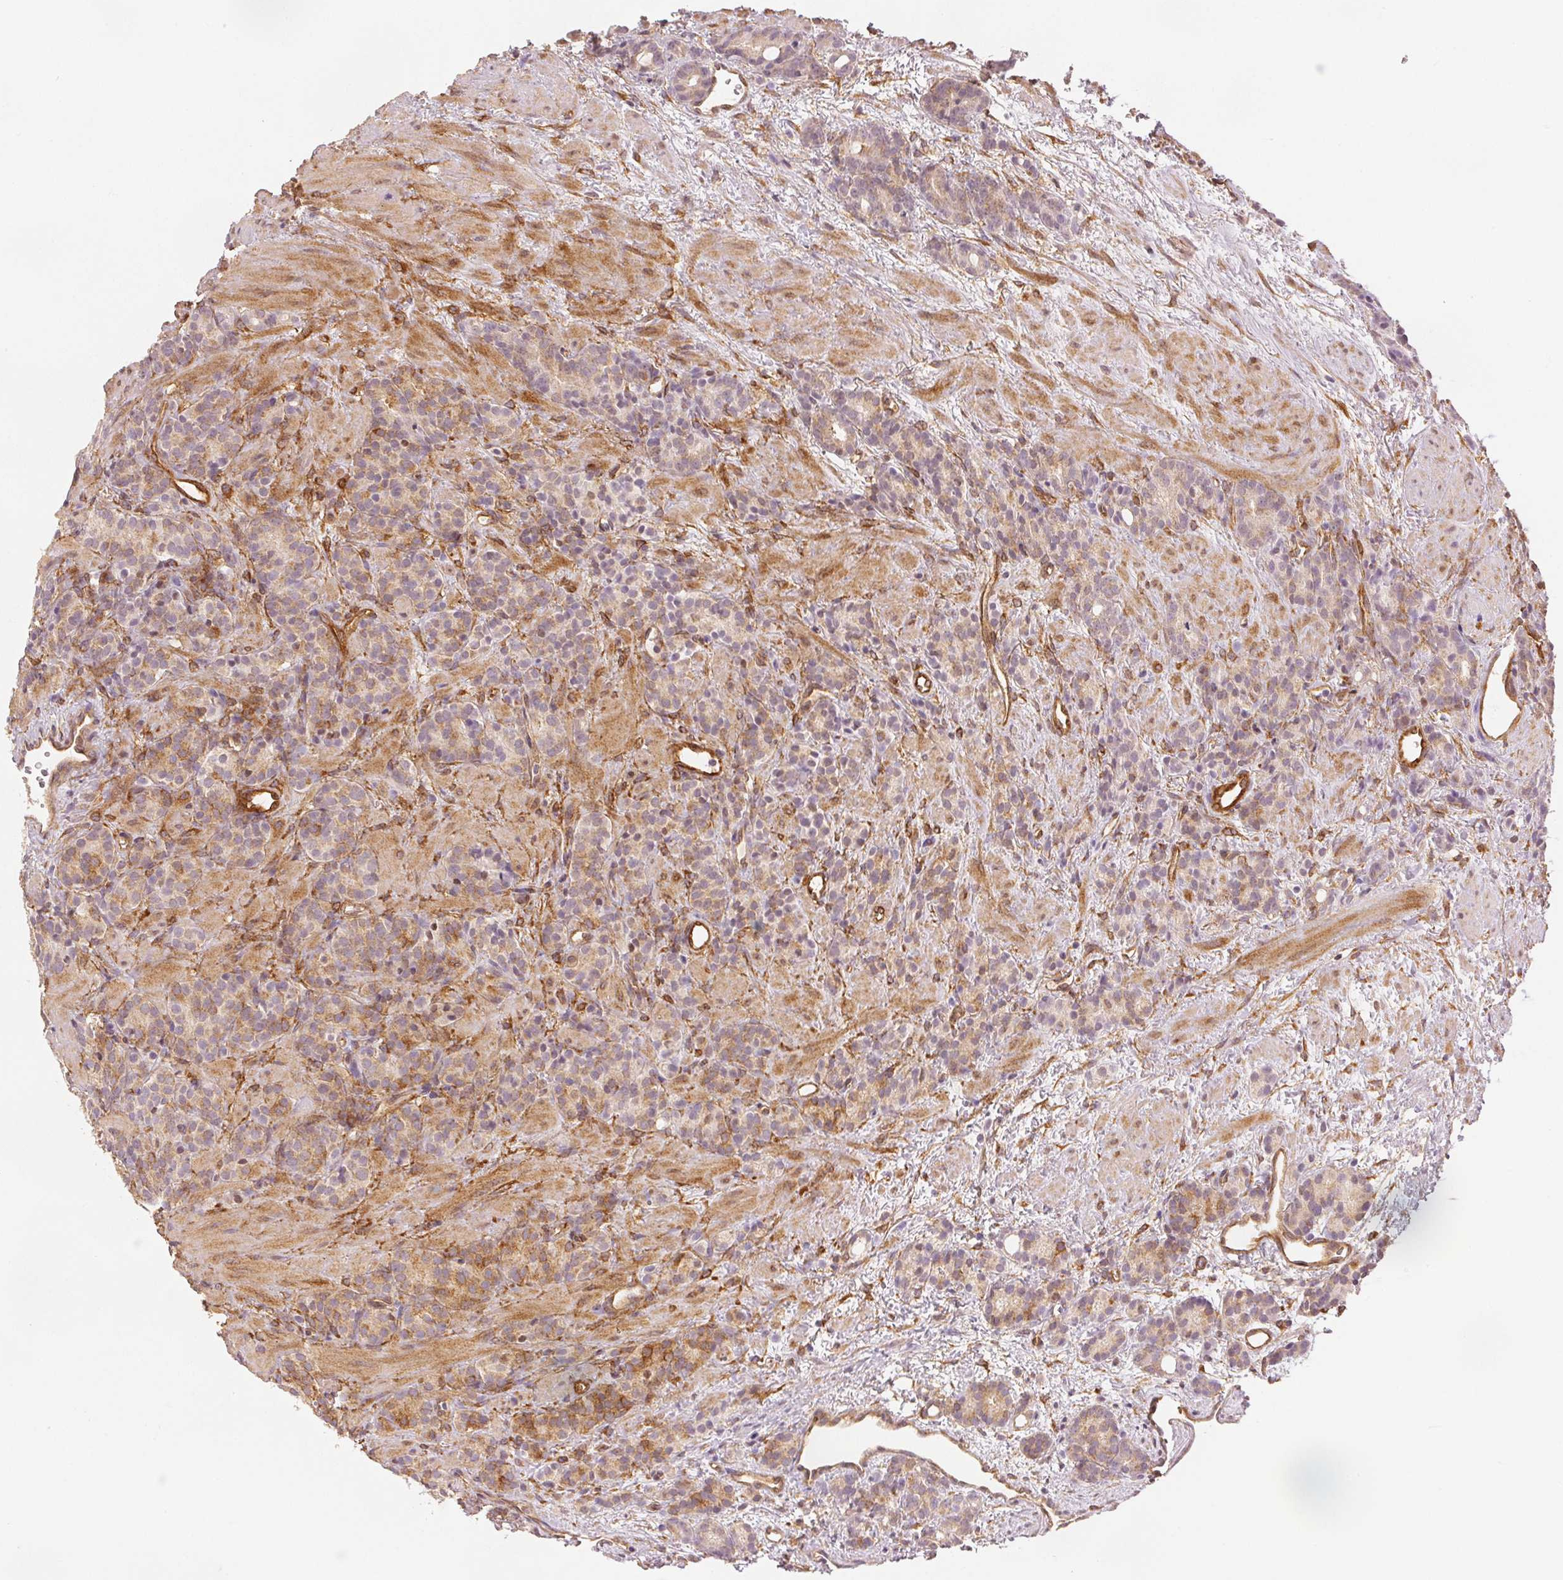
{"staining": {"intensity": "weak", "quantity": "25%-75%", "location": "cytoplasmic/membranous"}, "tissue": "prostate cancer", "cell_type": "Tumor cells", "image_type": "cancer", "snomed": [{"axis": "morphology", "description": "Adenocarcinoma, High grade"}, {"axis": "topography", "description": "Prostate"}], "caption": "The immunohistochemical stain shows weak cytoplasmic/membranous positivity in tumor cells of adenocarcinoma (high-grade) (prostate) tissue.", "gene": "DIAPH2", "patient": {"sex": "male", "age": 84}}